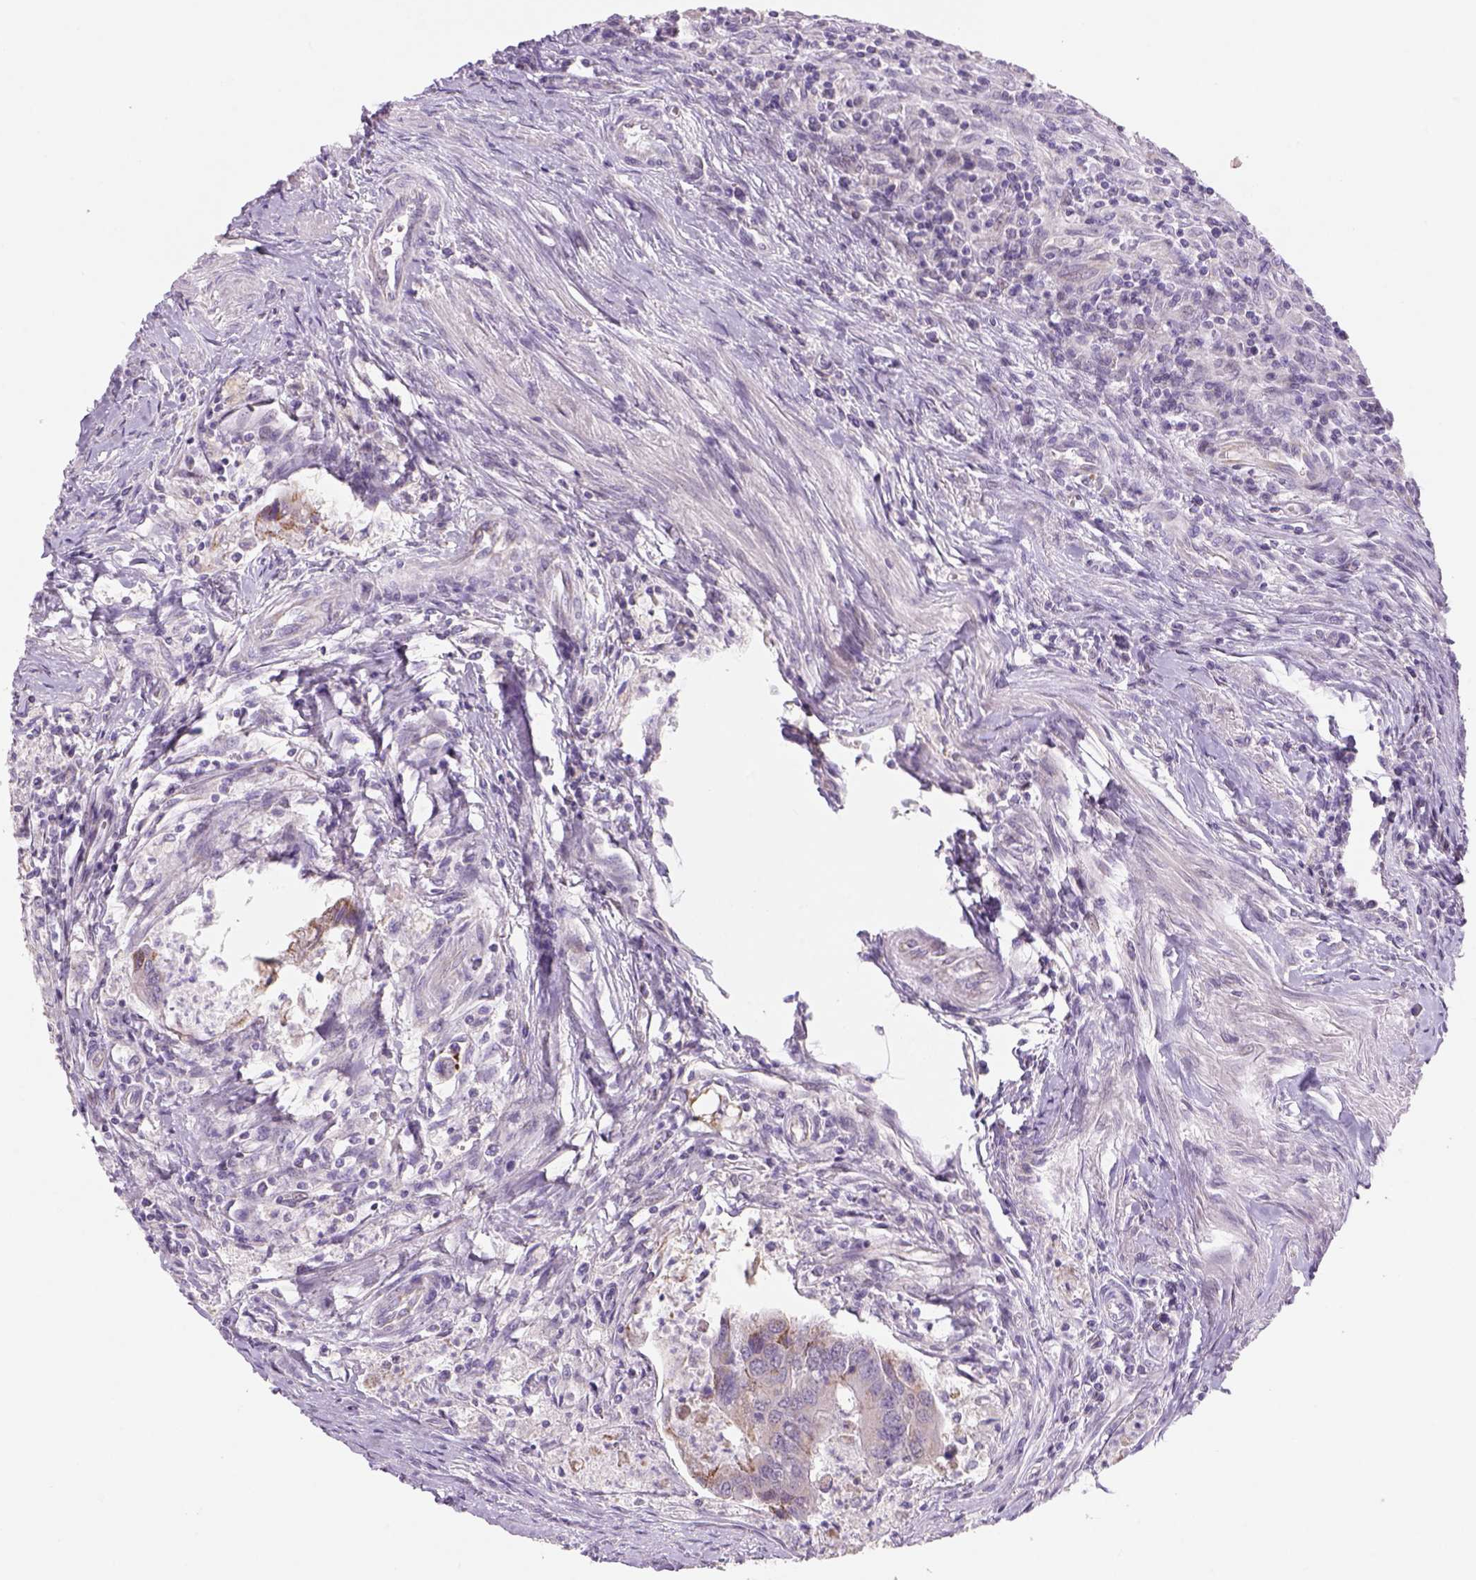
{"staining": {"intensity": "weak", "quantity": "25%-75%", "location": "cytoplasmic/membranous"}, "tissue": "colorectal cancer", "cell_type": "Tumor cells", "image_type": "cancer", "snomed": [{"axis": "morphology", "description": "Adenocarcinoma, NOS"}, {"axis": "topography", "description": "Colon"}], "caption": "Approximately 25%-75% of tumor cells in human colorectal cancer (adenocarcinoma) reveal weak cytoplasmic/membranous protein expression as visualized by brown immunohistochemical staining.", "gene": "ADGRV1", "patient": {"sex": "female", "age": 67}}